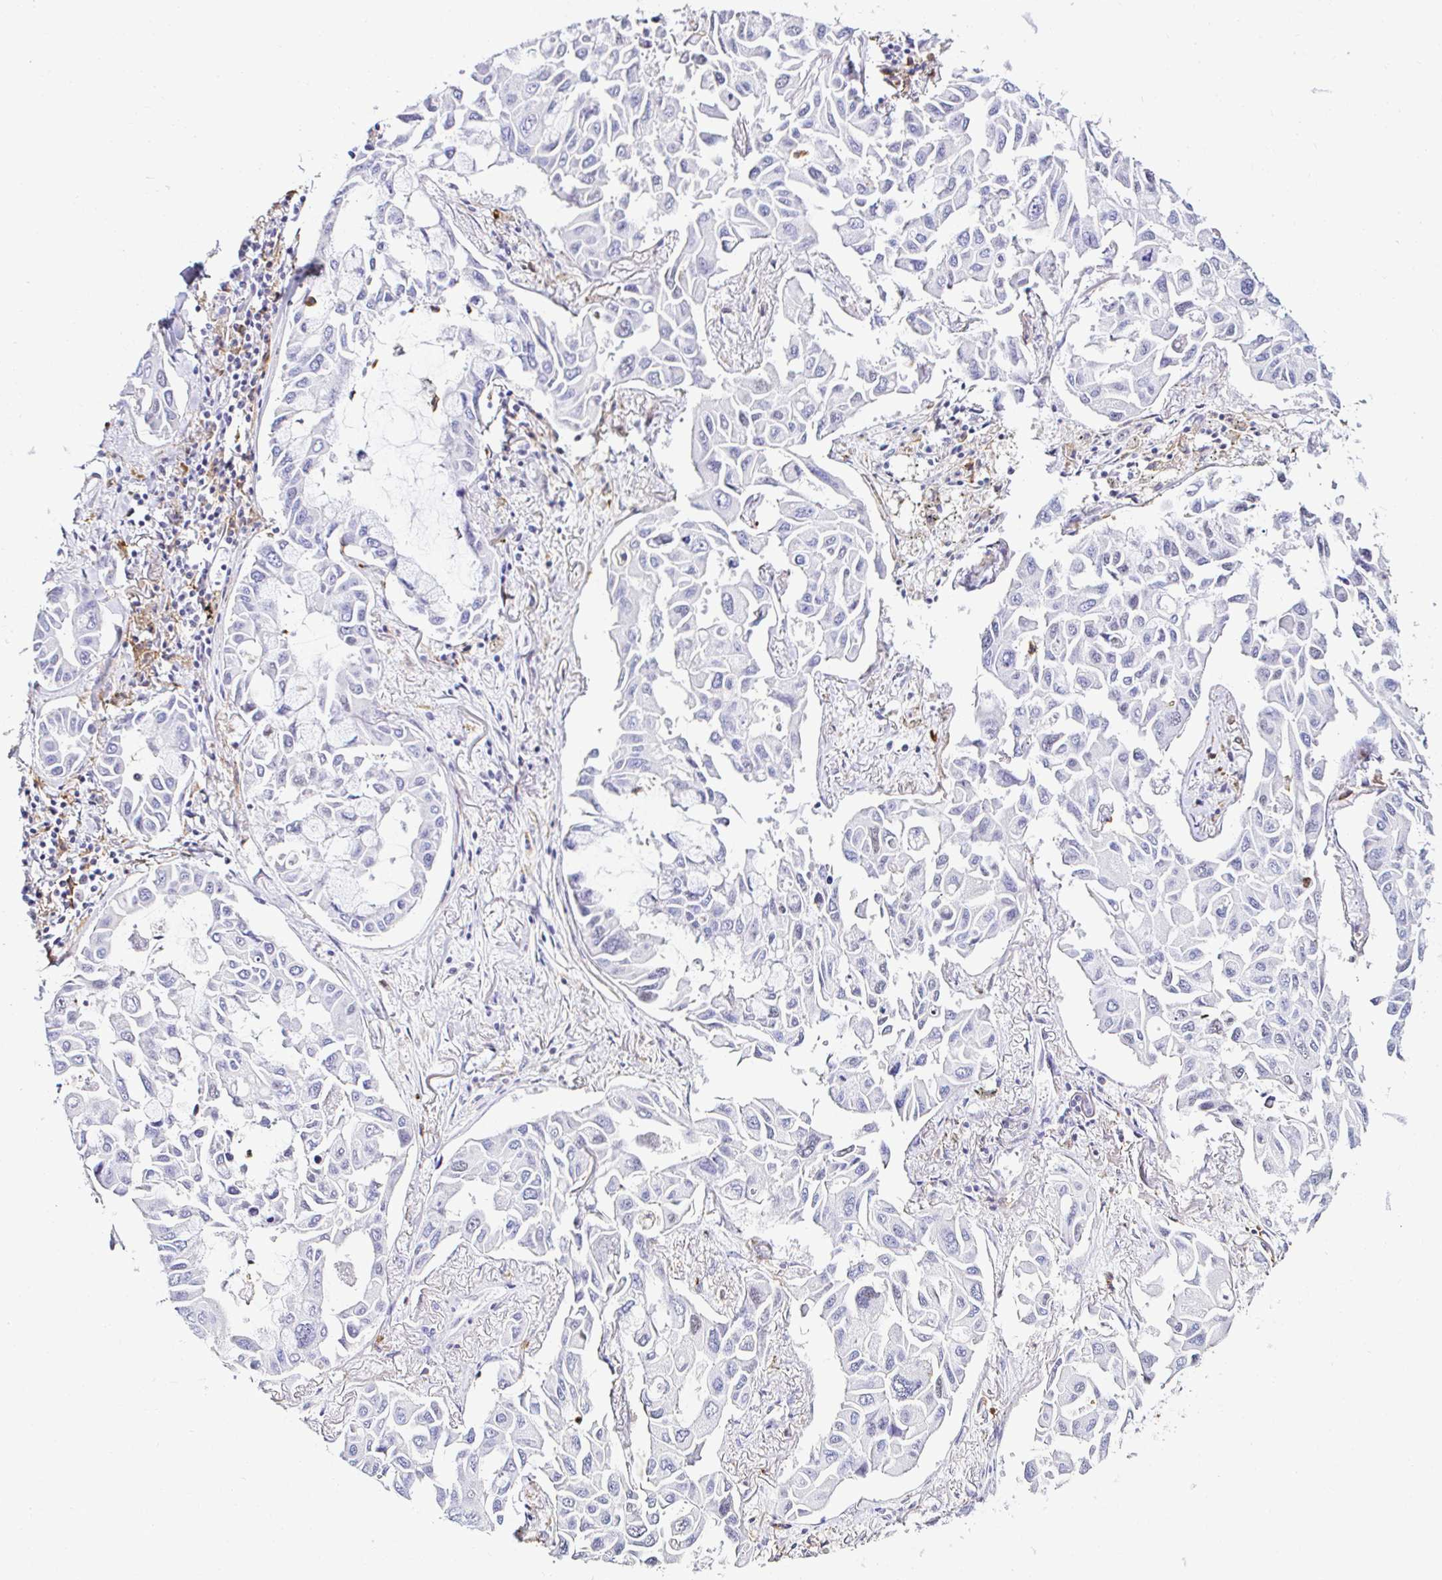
{"staining": {"intensity": "negative", "quantity": "none", "location": "none"}, "tissue": "lung cancer", "cell_type": "Tumor cells", "image_type": "cancer", "snomed": [{"axis": "morphology", "description": "Adenocarcinoma, NOS"}, {"axis": "topography", "description": "Lung"}], "caption": "Protein analysis of lung cancer (adenocarcinoma) exhibits no significant staining in tumor cells.", "gene": "CYBB", "patient": {"sex": "male", "age": 64}}